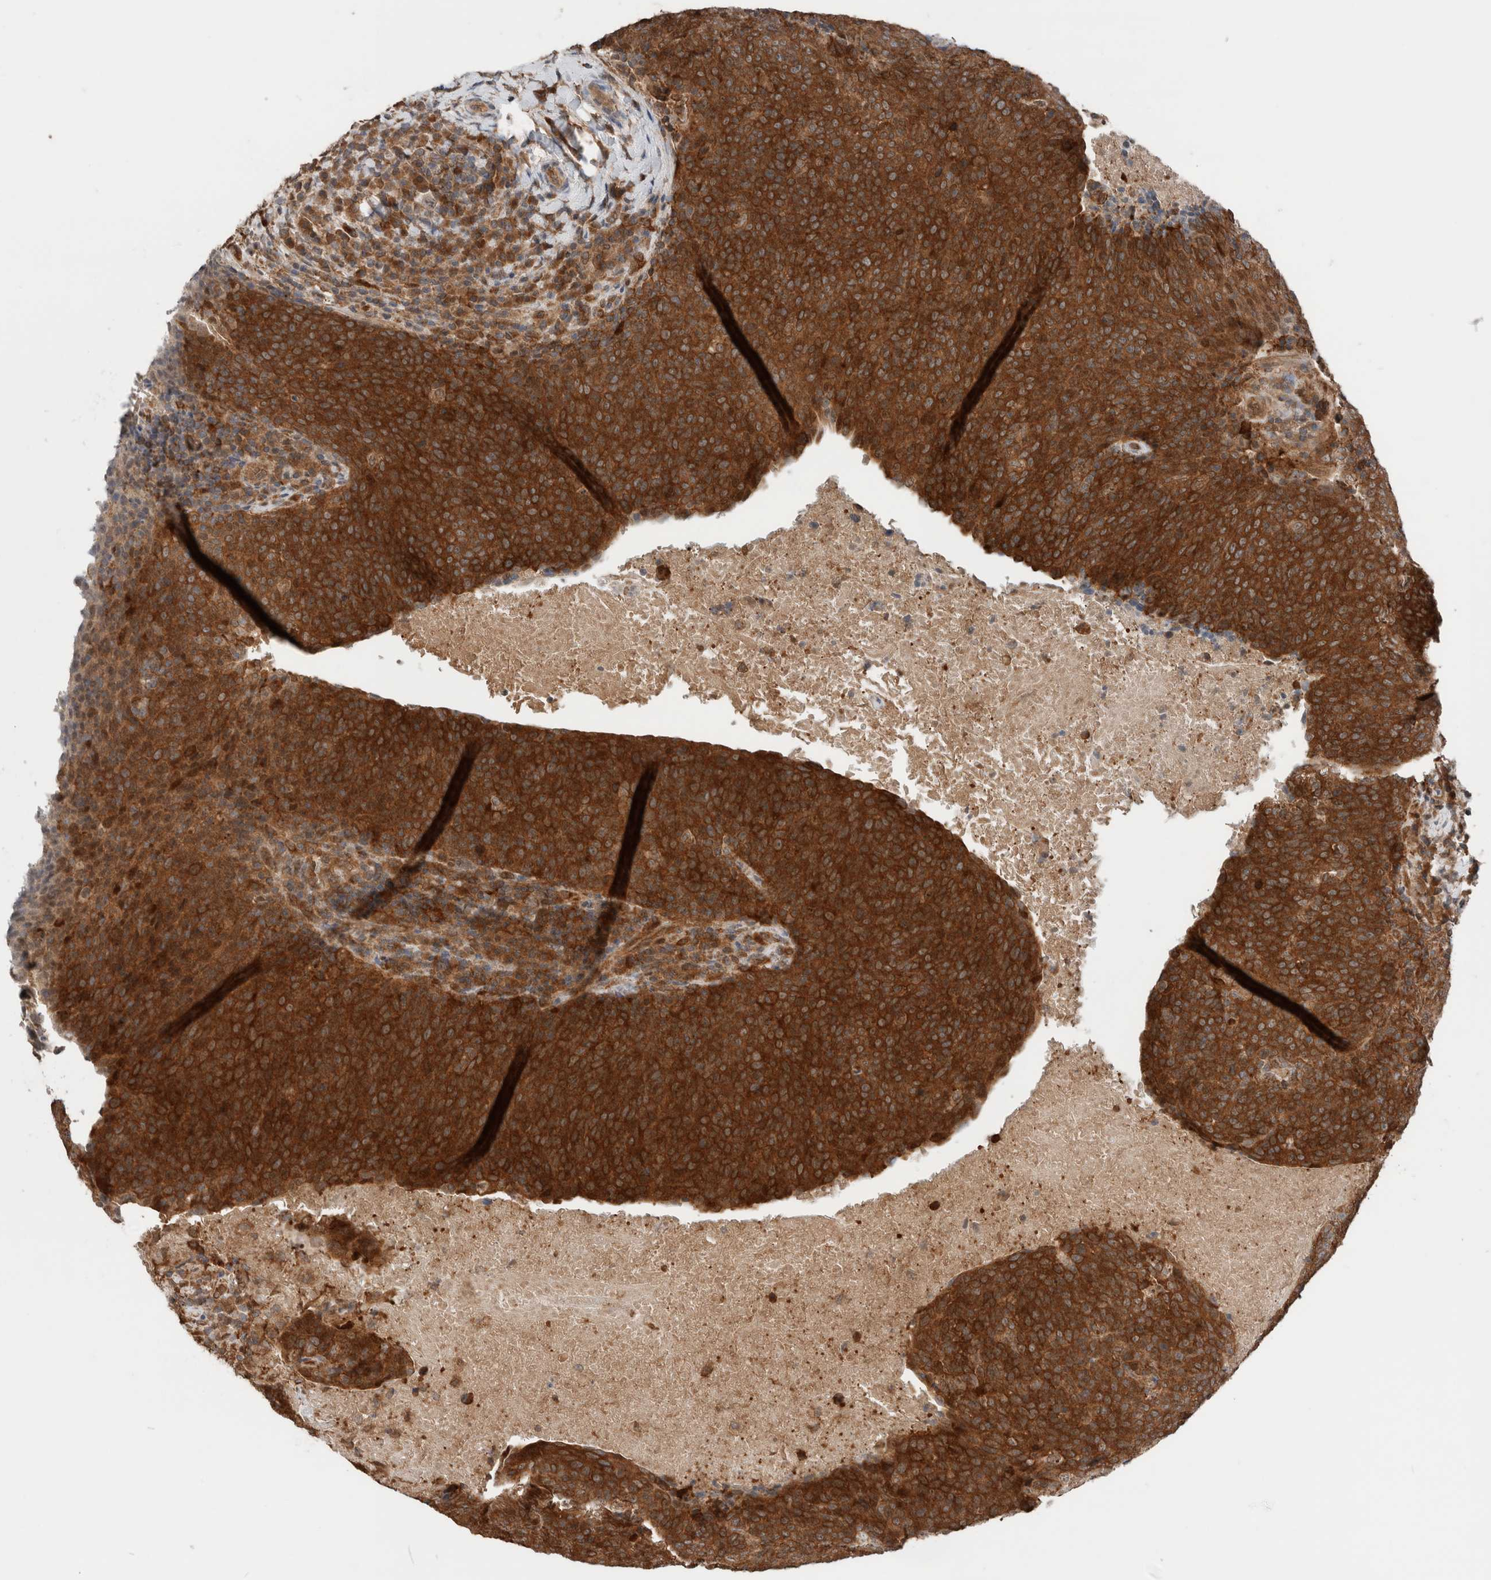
{"staining": {"intensity": "strong", "quantity": ">75%", "location": "cytoplasmic/membranous"}, "tissue": "head and neck cancer", "cell_type": "Tumor cells", "image_type": "cancer", "snomed": [{"axis": "morphology", "description": "Squamous cell carcinoma, NOS"}, {"axis": "morphology", "description": "Squamous cell carcinoma, metastatic, NOS"}, {"axis": "topography", "description": "Lymph node"}, {"axis": "topography", "description": "Head-Neck"}], "caption": "Human metastatic squamous cell carcinoma (head and neck) stained with a protein marker reveals strong staining in tumor cells.", "gene": "XPNPEP1", "patient": {"sex": "male", "age": 62}}